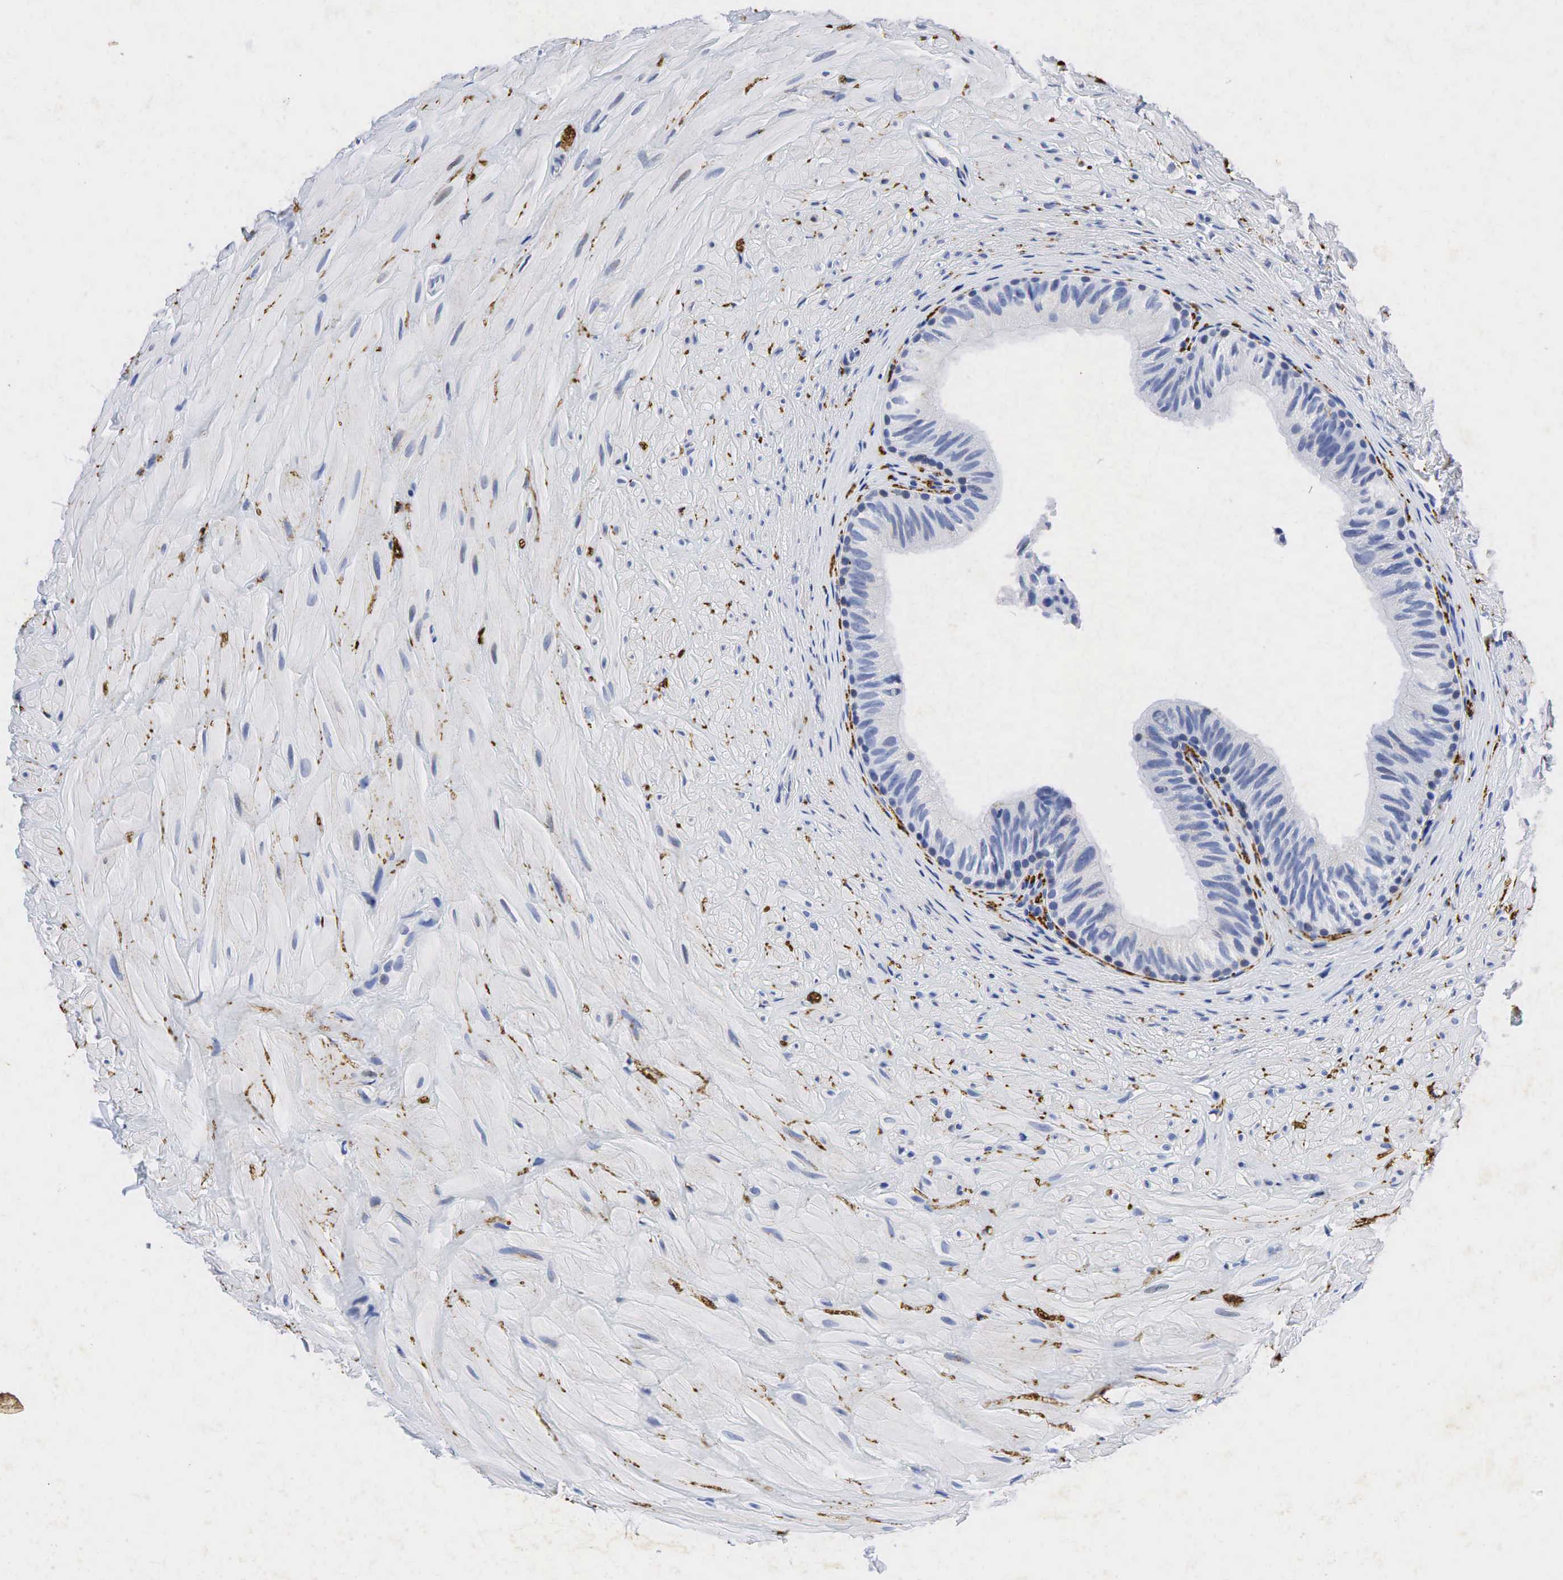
{"staining": {"intensity": "negative", "quantity": "none", "location": "none"}, "tissue": "epididymis", "cell_type": "Glandular cells", "image_type": "normal", "snomed": [{"axis": "morphology", "description": "Normal tissue, NOS"}, {"axis": "topography", "description": "Epididymis"}], "caption": "Immunohistochemistry micrograph of normal epididymis: human epididymis stained with DAB (3,3'-diaminobenzidine) shows no significant protein staining in glandular cells.", "gene": "SYP", "patient": {"sex": "male", "age": 37}}